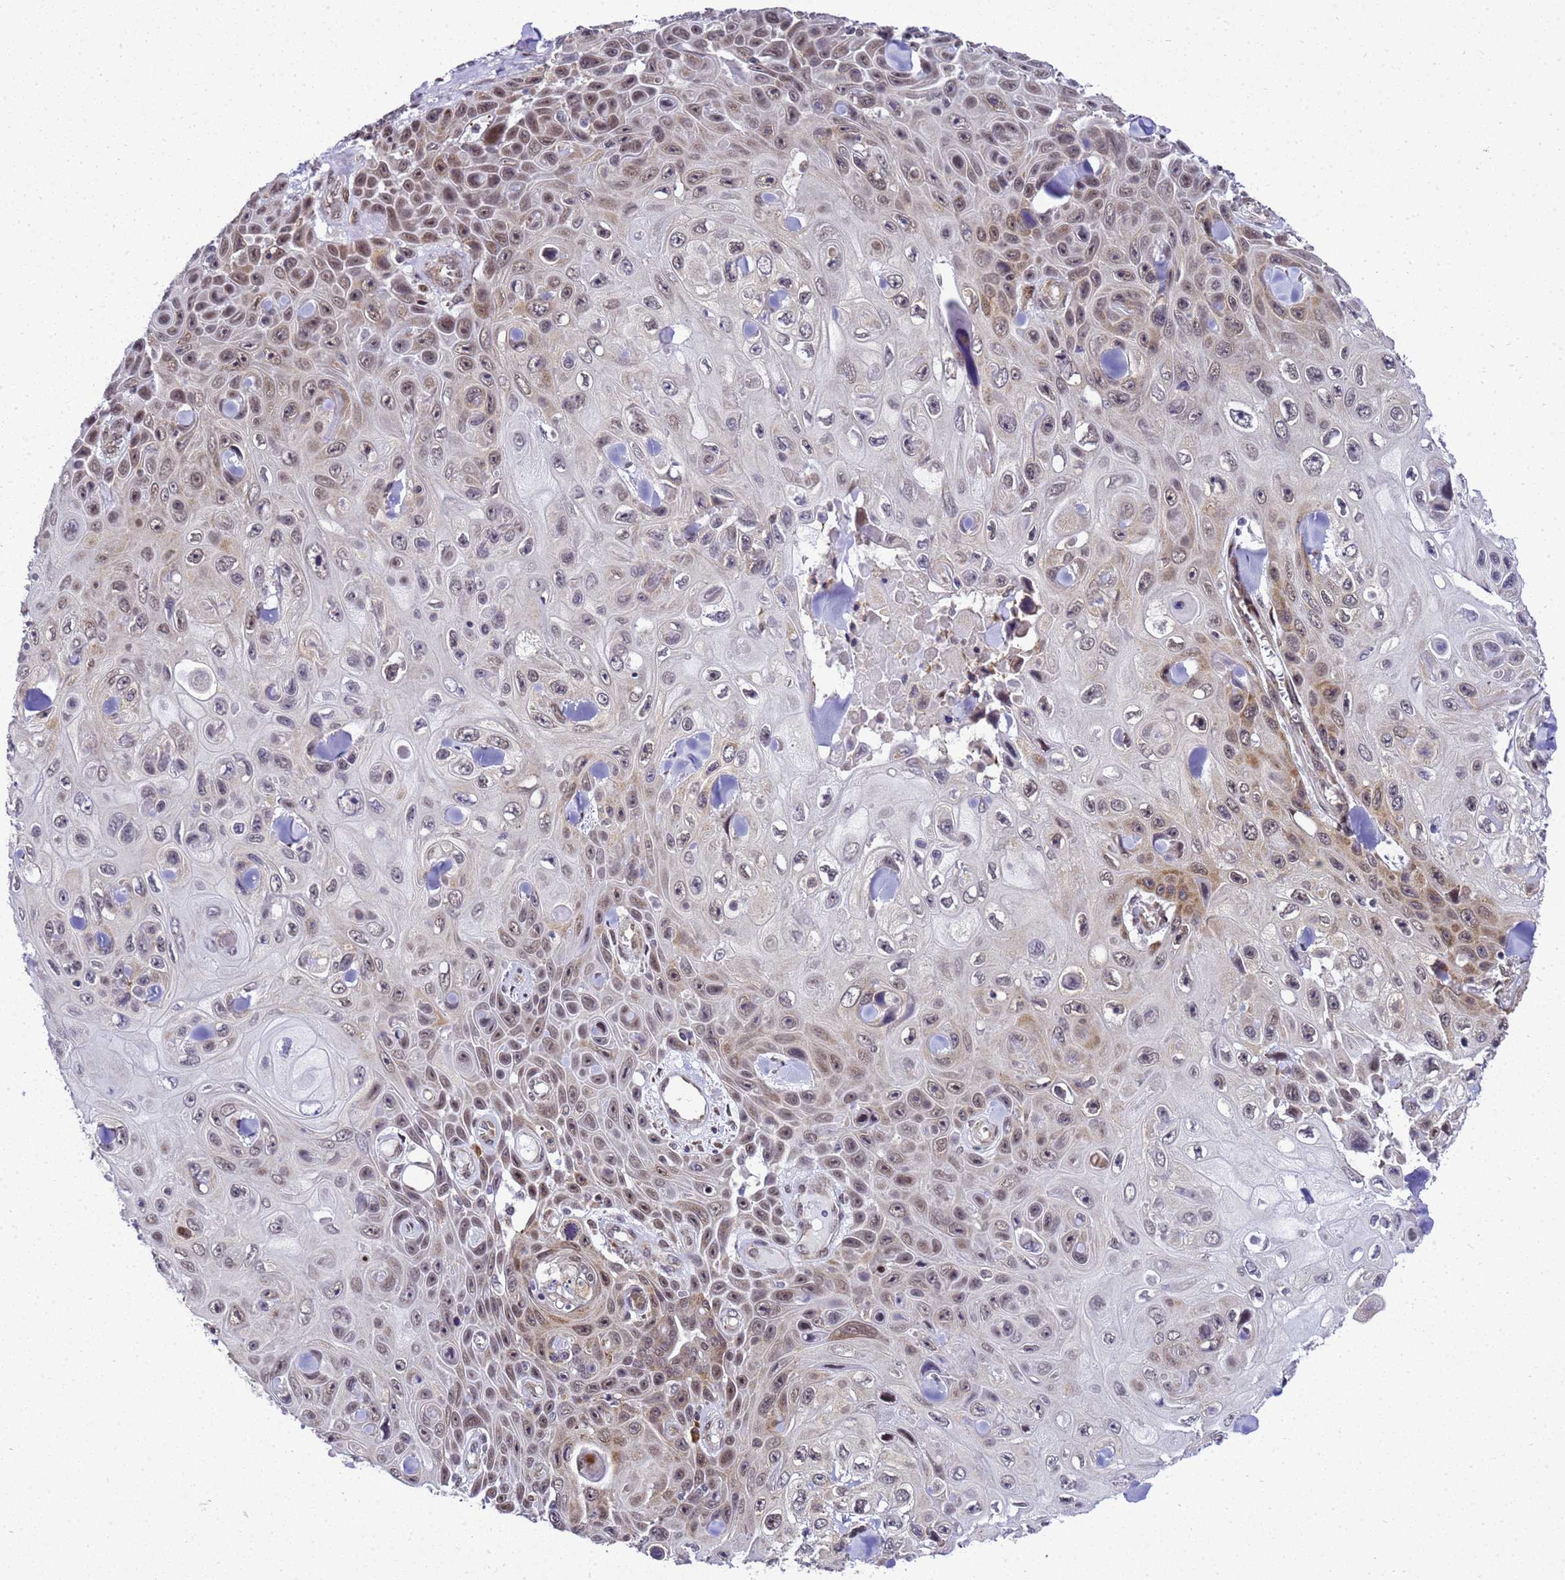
{"staining": {"intensity": "weak", "quantity": "25%-75%", "location": "cytoplasmic/membranous,nuclear"}, "tissue": "skin cancer", "cell_type": "Tumor cells", "image_type": "cancer", "snomed": [{"axis": "morphology", "description": "Squamous cell carcinoma, NOS"}, {"axis": "topography", "description": "Skin"}], "caption": "Skin cancer tissue displays weak cytoplasmic/membranous and nuclear positivity in approximately 25%-75% of tumor cells Using DAB (brown) and hematoxylin (blue) stains, captured at high magnification using brightfield microscopy.", "gene": "SMN1", "patient": {"sex": "male", "age": 82}}